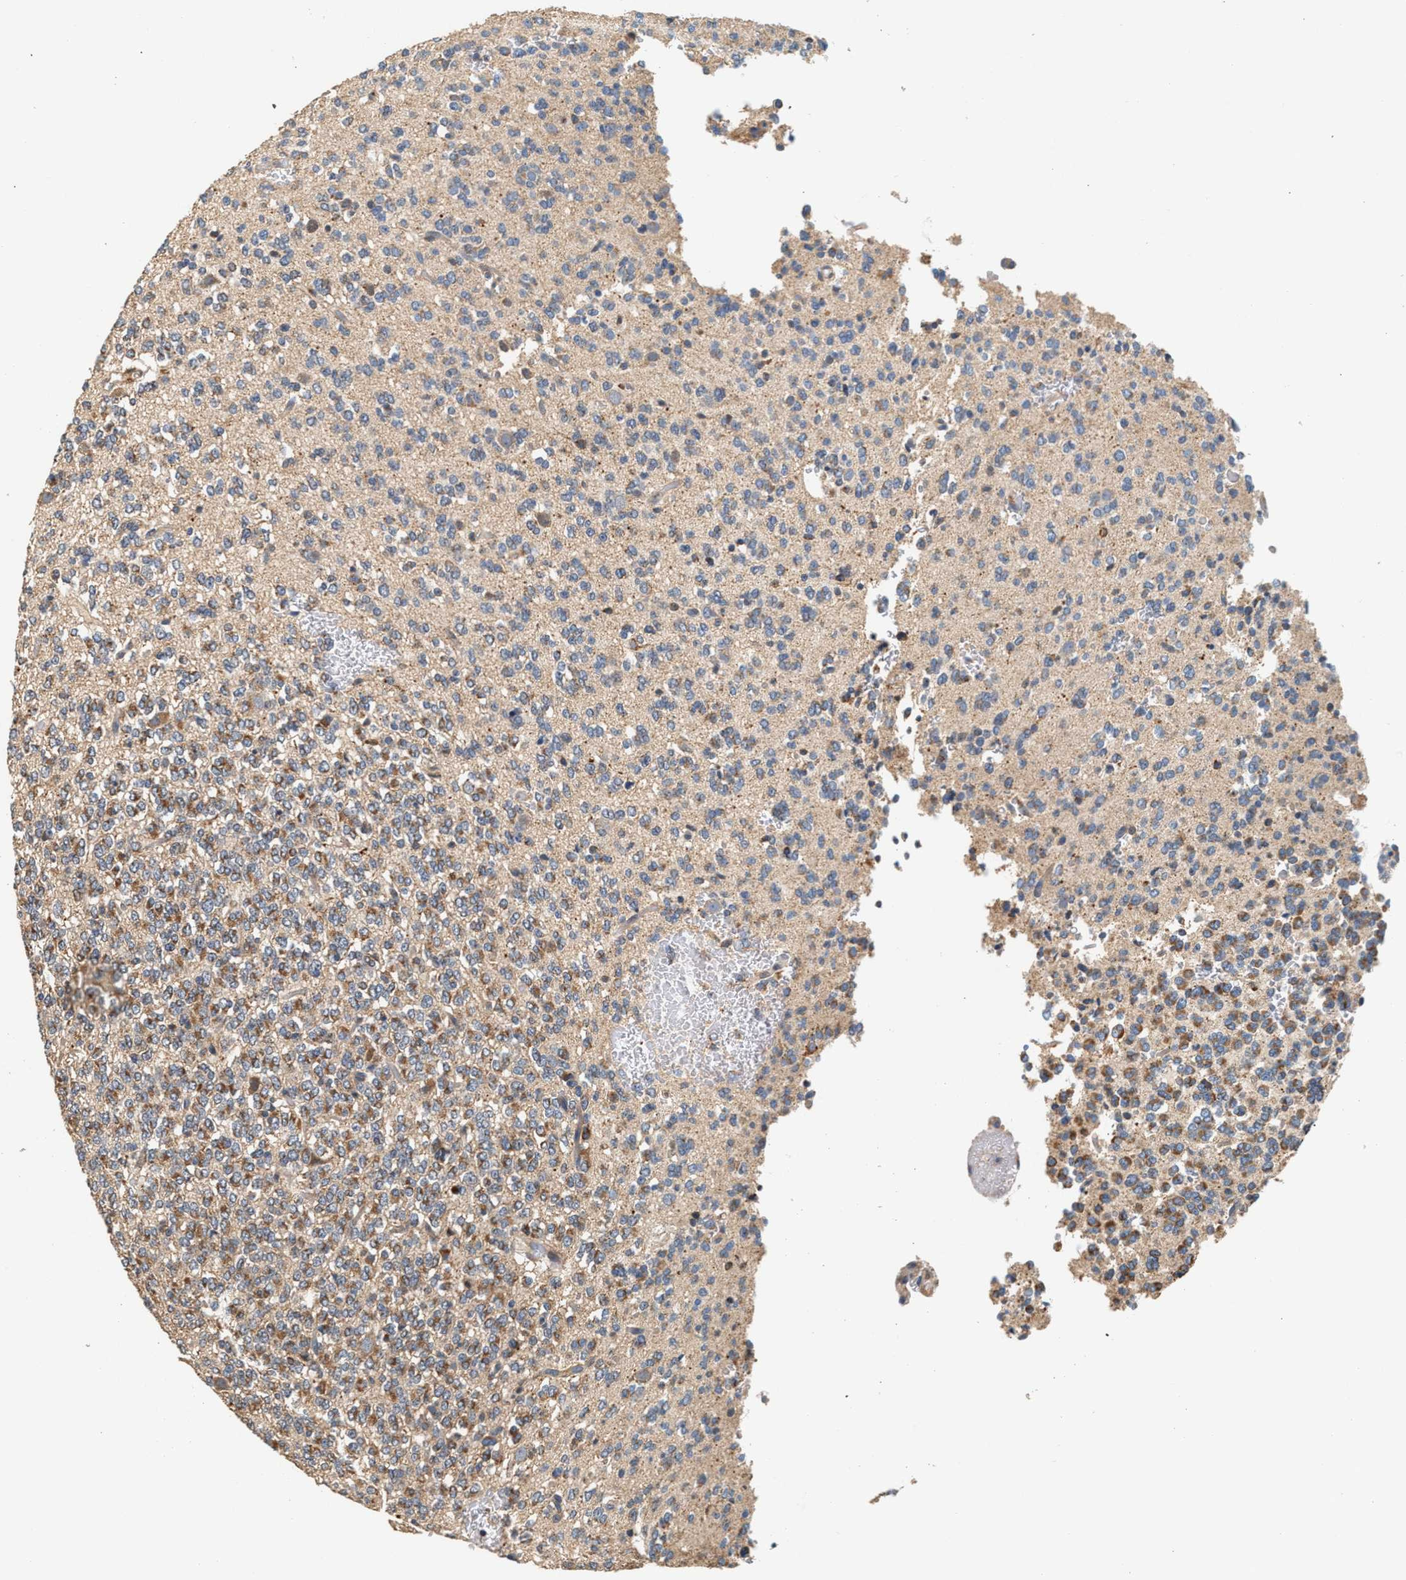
{"staining": {"intensity": "moderate", "quantity": "25%-75%", "location": "cytoplasmic/membranous"}, "tissue": "glioma", "cell_type": "Tumor cells", "image_type": "cancer", "snomed": [{"axis": "morphology", "description": "Glioma, malignant, Low grade"}, {"axis": "topography", "description": "Brain"}], "caption": "Protein analysis of malignant glioma (low-grade) tissue displays moderate cytoplasmic/membranous staining in approximately 25%-75% of tumor cells. (brown staining indicates protein expression, while blue staining denotes nuclei).", "gene": "PTGR3", "patient": {"sex": "male", "age": 38}}